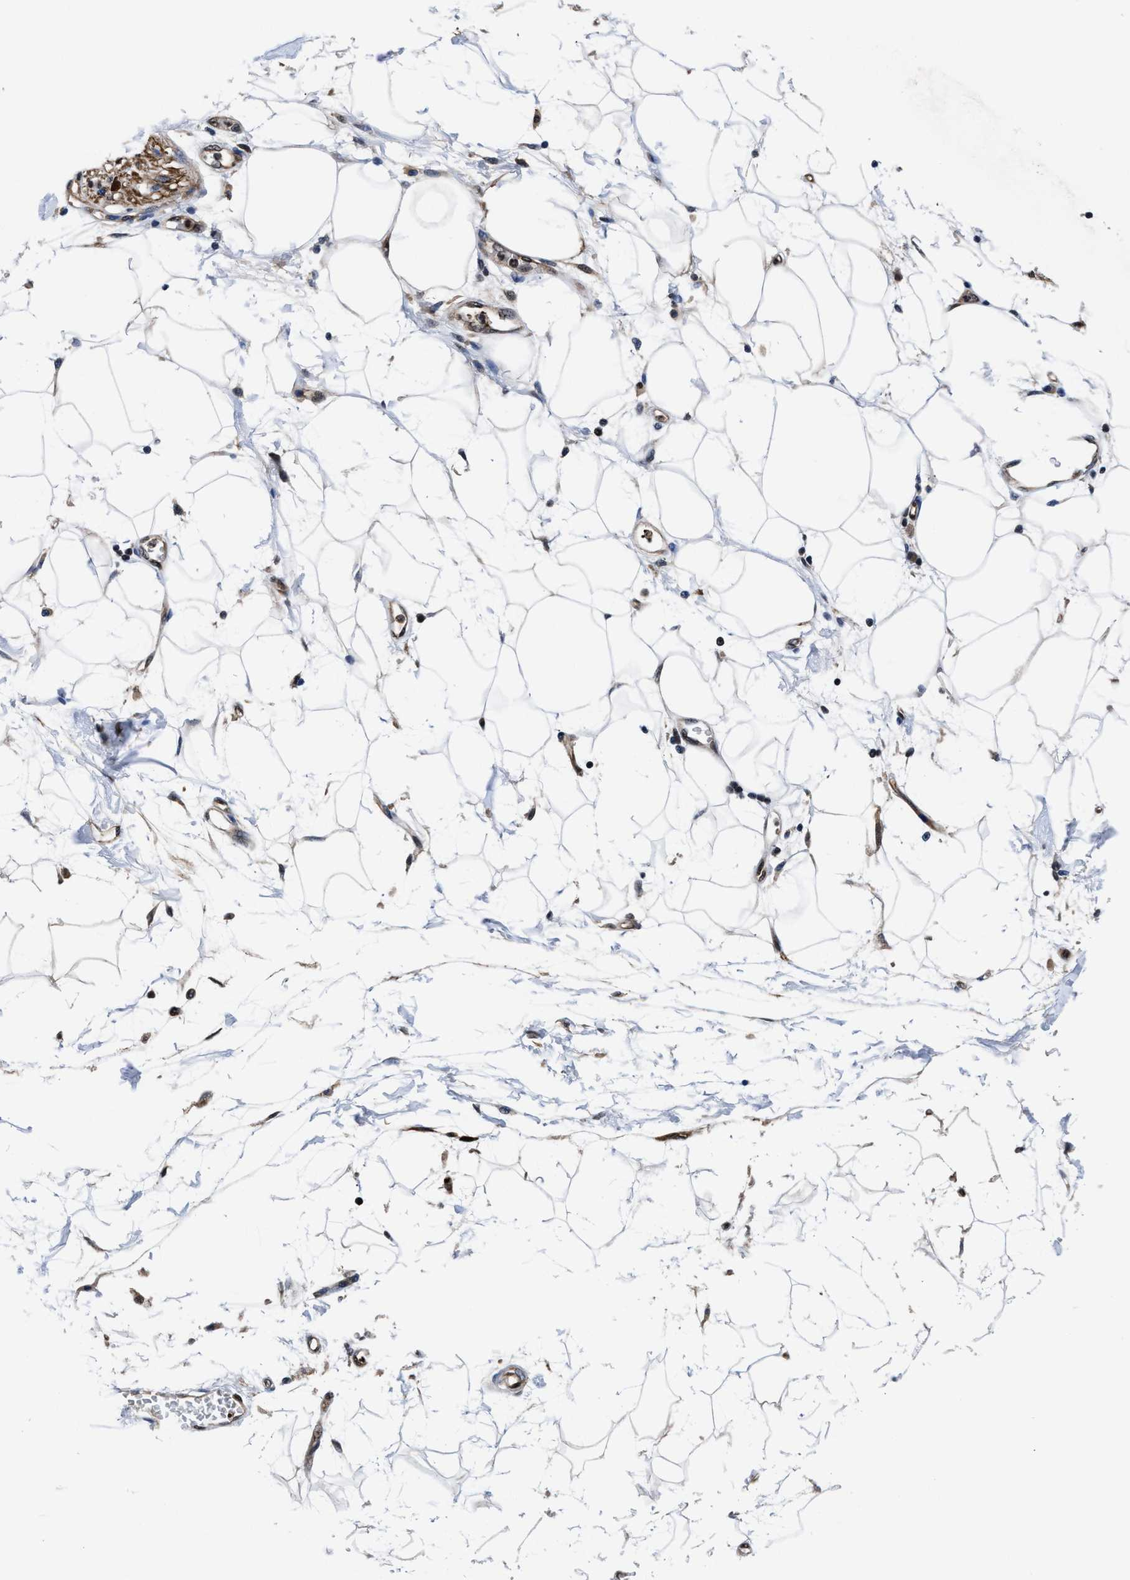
{"staining": {"intensity": "moderate", "quantity": "25%-75%", "location": "cytoplasmic/membranous"}, "tissue": "adipose tissue", "cell_type": "Adipocytes", "image_type": "normal", "snomed": [{"axis": "morphology", "description": "Normal tissue, NOS"}, {"axis": "morphology", "description": "Adenocarcinoma, NOS"}, {"axis": "topography", "description": "Duodenum"}, {"axis": "topography", "description": "Peripheral nerve tissue"}], "caption": "Protein expression analysis of unremarkable adipose tissue exhibits moderate cytoplasmic/membranous expression in approximately 25%-75% of adipocytes.", "gene": "ACLY", "patient": {"sex": "female", "age": 60}}